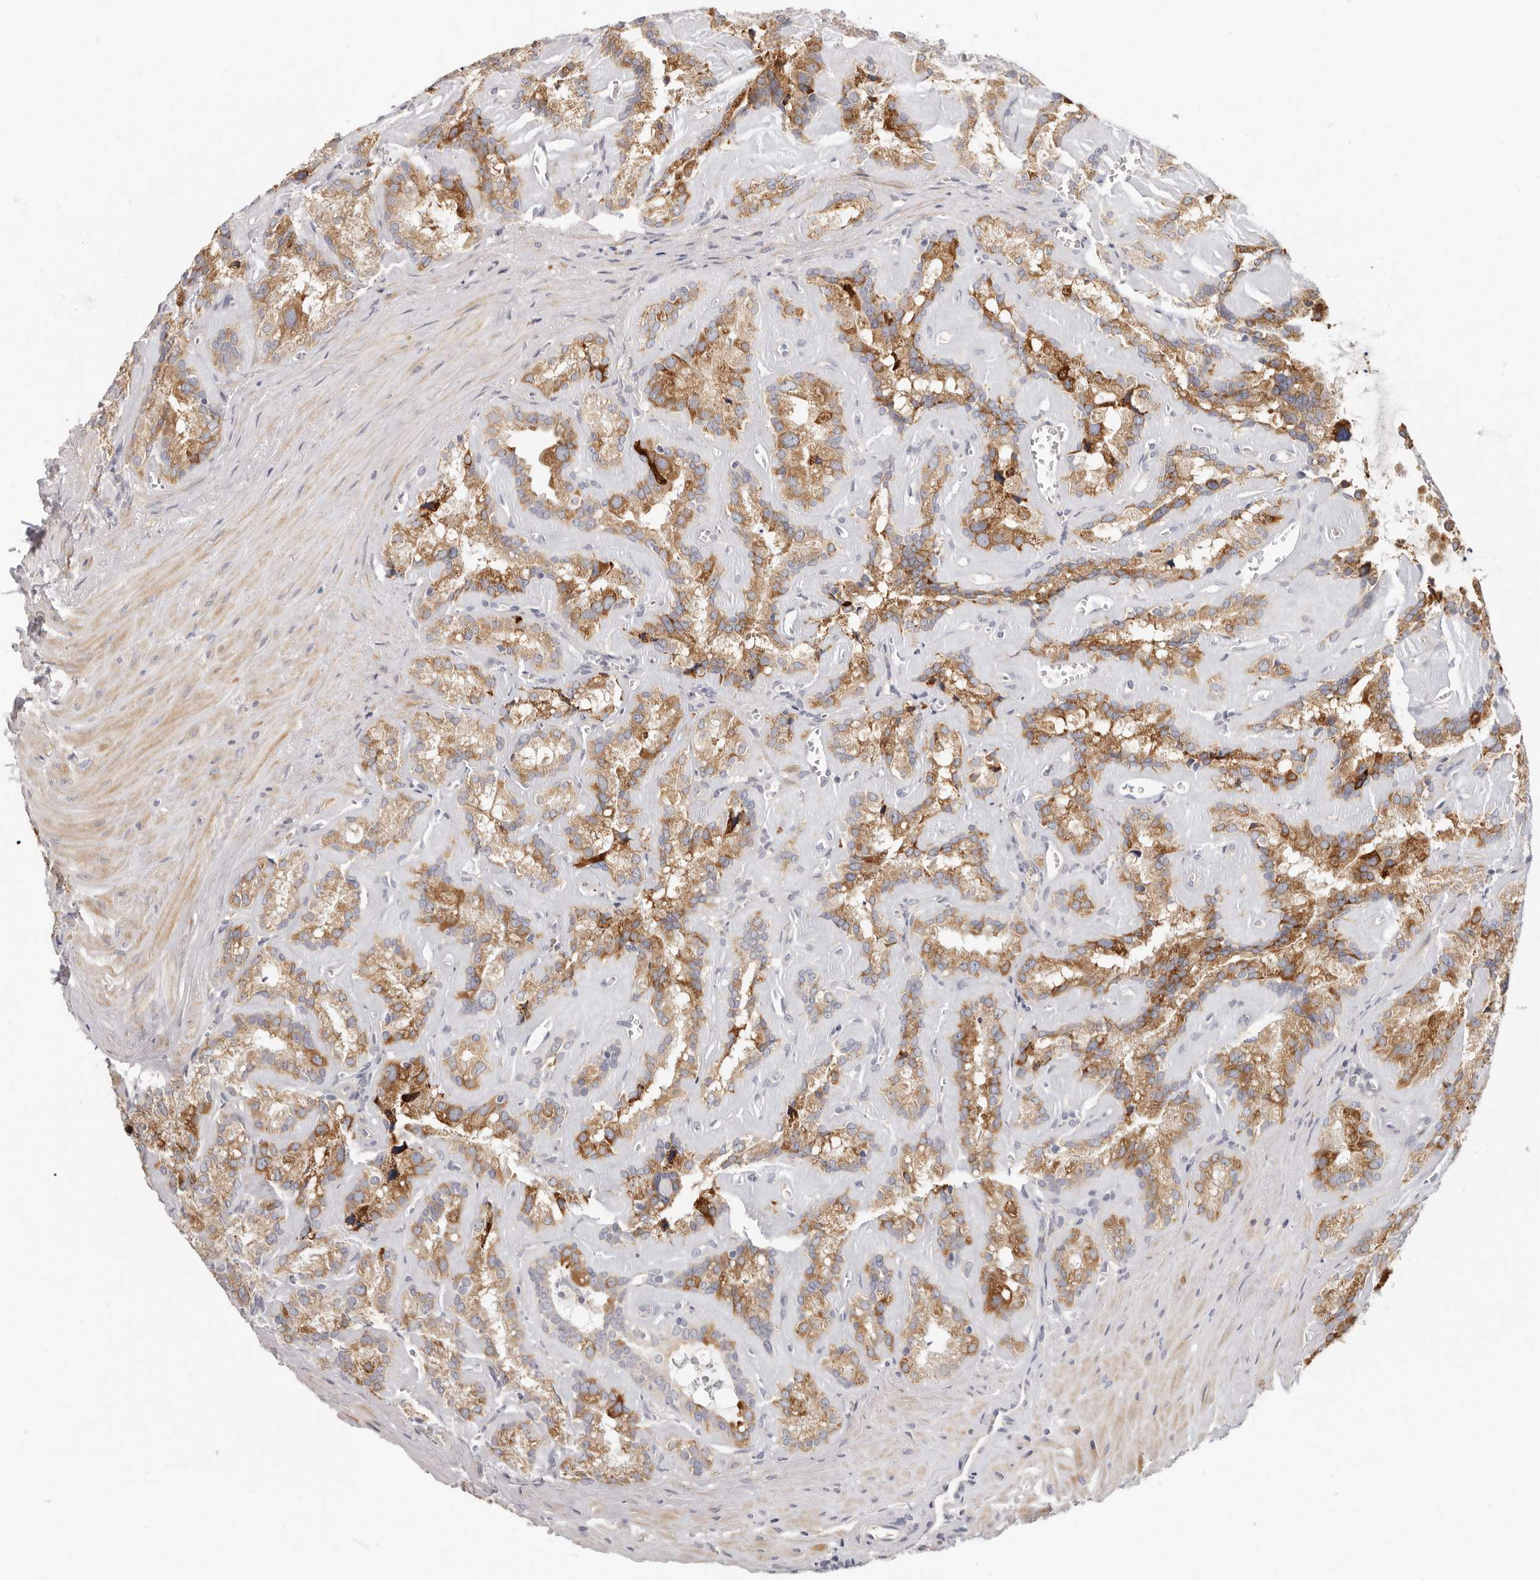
{"staining": {"intensity": "strong", "quantity": ">75%", "location": "cytoplasmic/membranous"}, "tissue": "seminal vesicle", "cell_type": "Glandular cells", "image_type": "normal", "snomed": [{"axis": "morphology", "description": "Normal tissue, NOS"}, {"axis": "topography", "description": "Prostate"}, {"axis": "topography", "description": "Seminal veicle"}], "caption": "Immunohistochemistry (IHC) (DAB (3,3'-diaminobenzidine)) staining of normal seminal vesicle shows strong cytoplasmic/membranous protein staining in approximately >75% of glandular cells.", "gene": "TFB2M", "patient": {"sex": "male", "age": 59}}